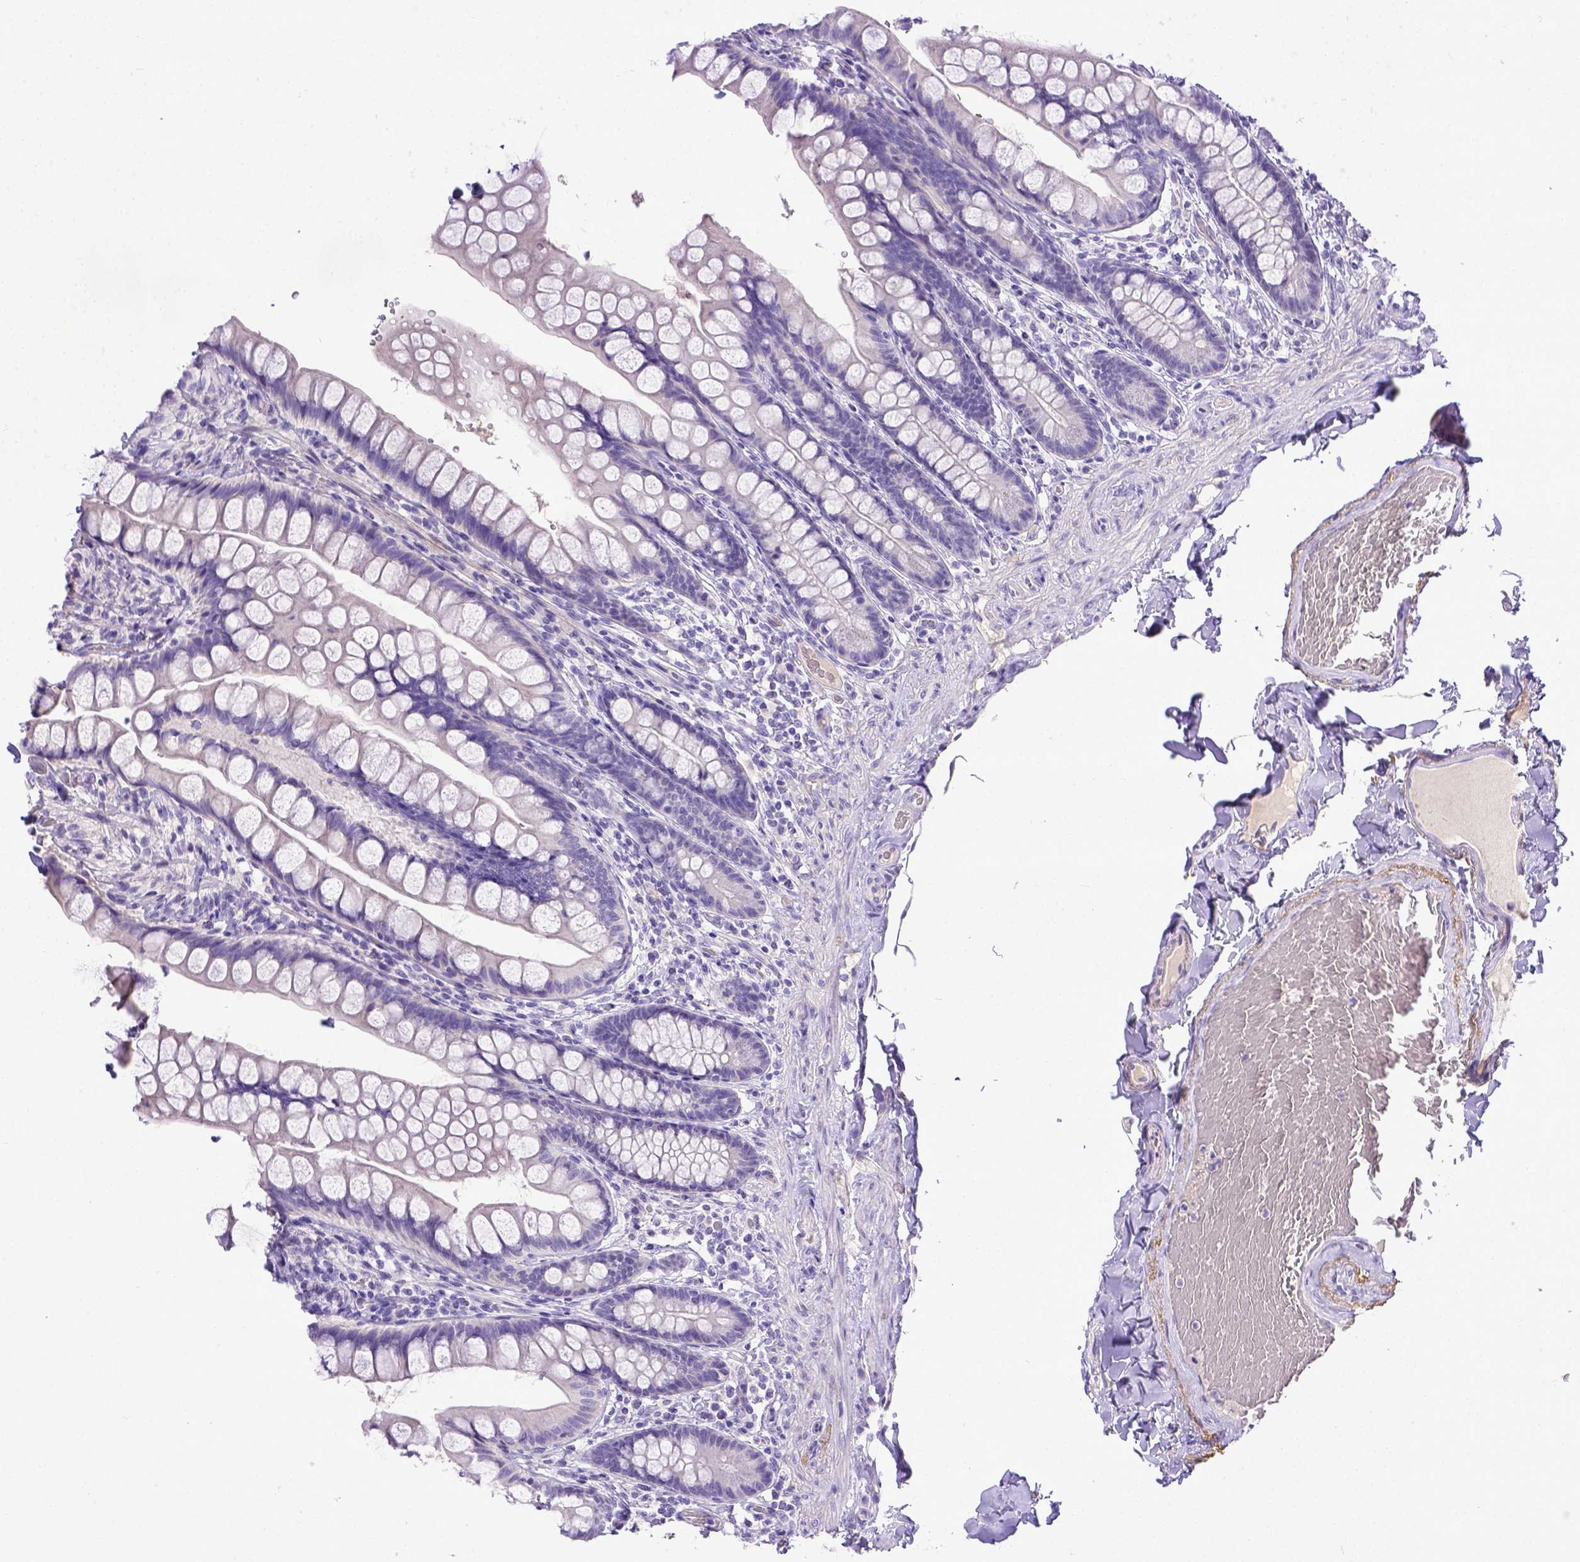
{"staining": {"intensity": "negative", "quantity": "none", "location": "none"}, "tissue": "small intestine", "cell_type": "Glandular cells", "image_type": "normal", "snomed": [{"axis": "morphology", "description": "Normal tissue, NOS"}, {"axis": "topography", "description": "Small intestine"}], "caption": "Micrograph shows no protein staining in glandular cells of unremarkable small intestine.", "gene": "BTN1A1", "patient": {"sex": "male", "age": 70}}